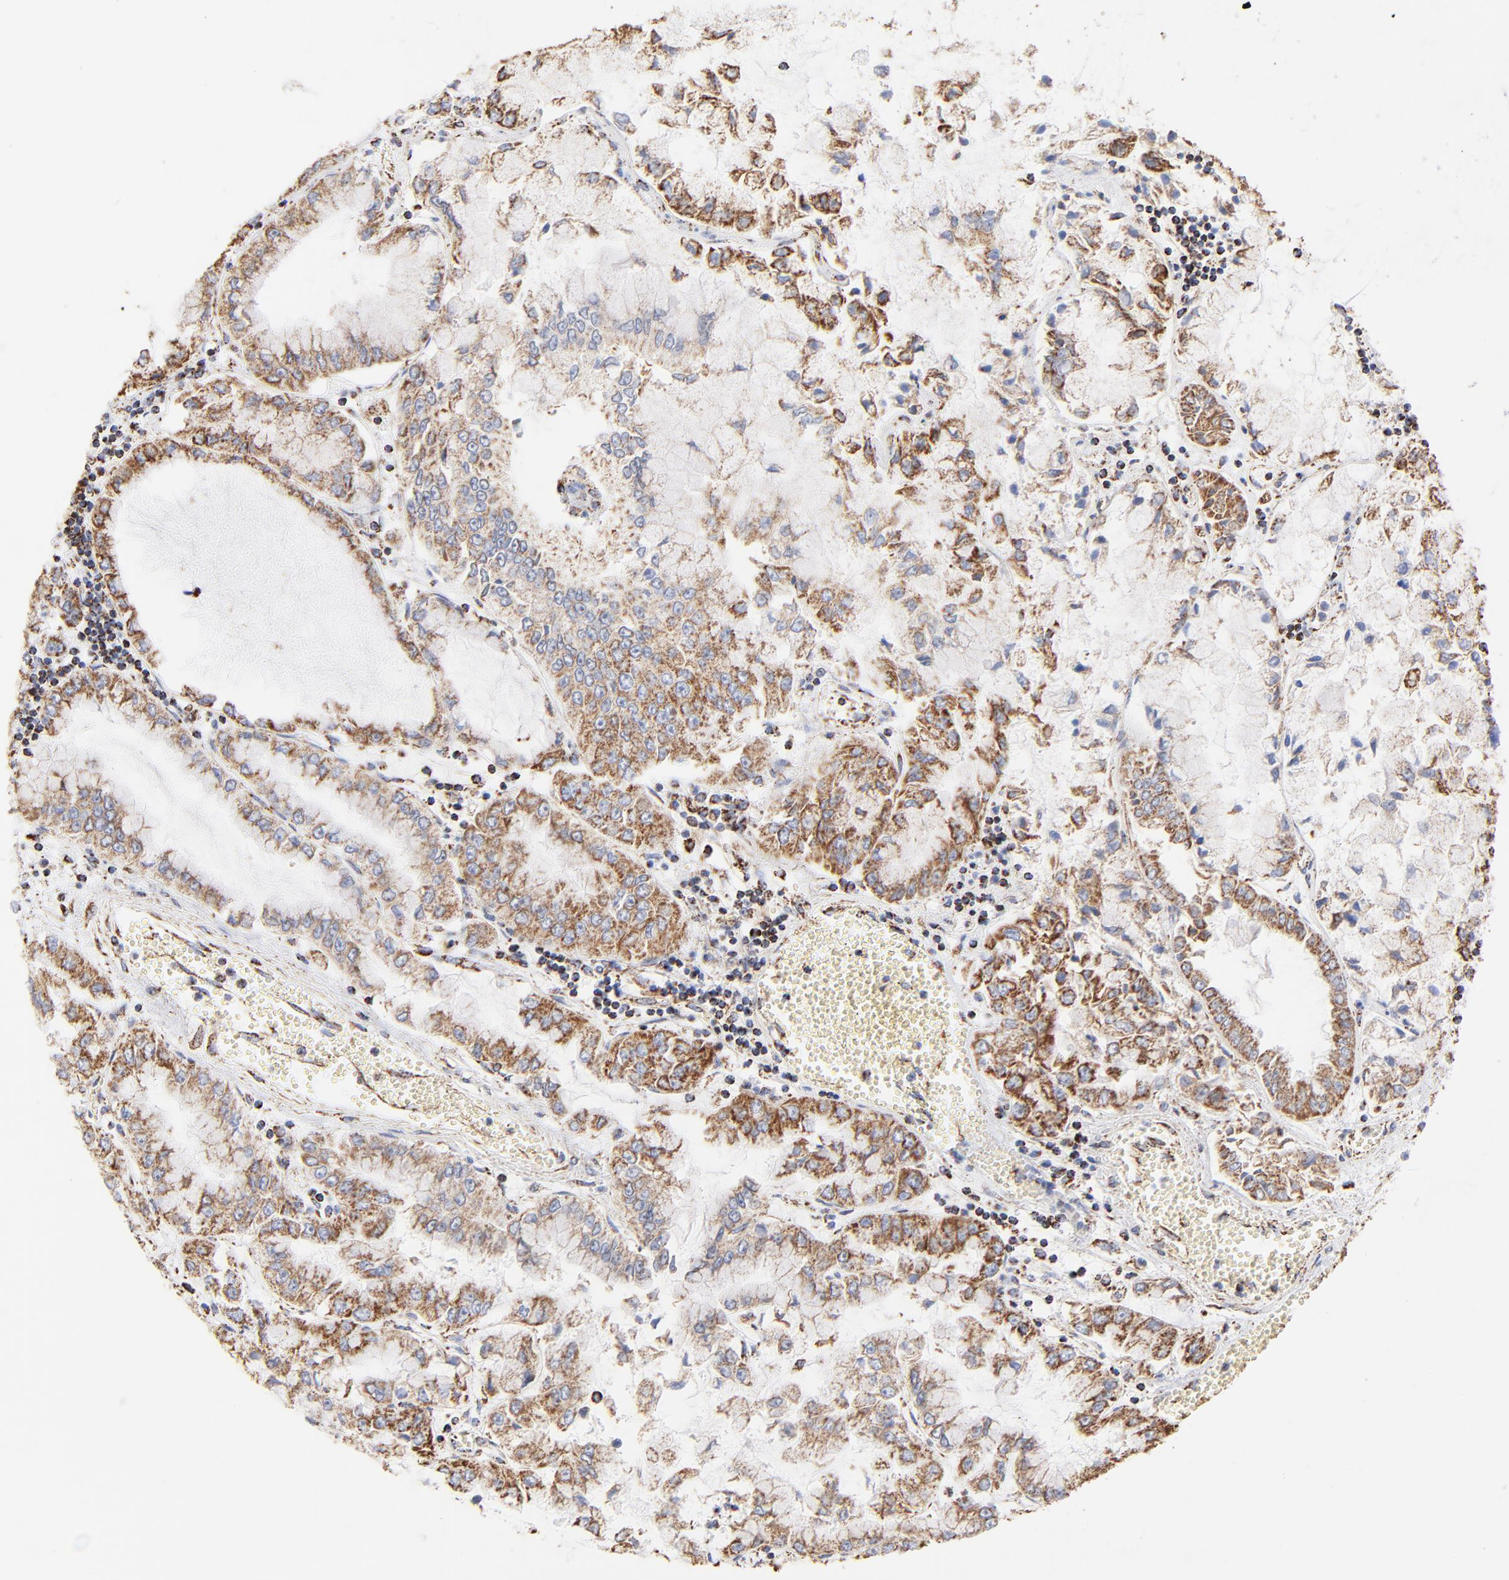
{"staining": {"intensity": "strong", "quantity": ">75%", "location": "cytoplasmic/membranous"}, "tissue": "liver cancer", "cell_type": "Tumor cells", "image_type": "cancer", "snomed": [{"axis": "morphology", "description": "Cholangiocarcinoma"}, {"axis": "topography", "description": "Liver"}], "caption": "A micrograph showing strong cytoplasmic/membranous expression in approximately >75% of tumor cells in liver cancer (cholangiocarcinoma), as visualized by brown immunohistochemical staining.", "gene": "PHB1", "patient": {"sex": "female", "age": 79}}